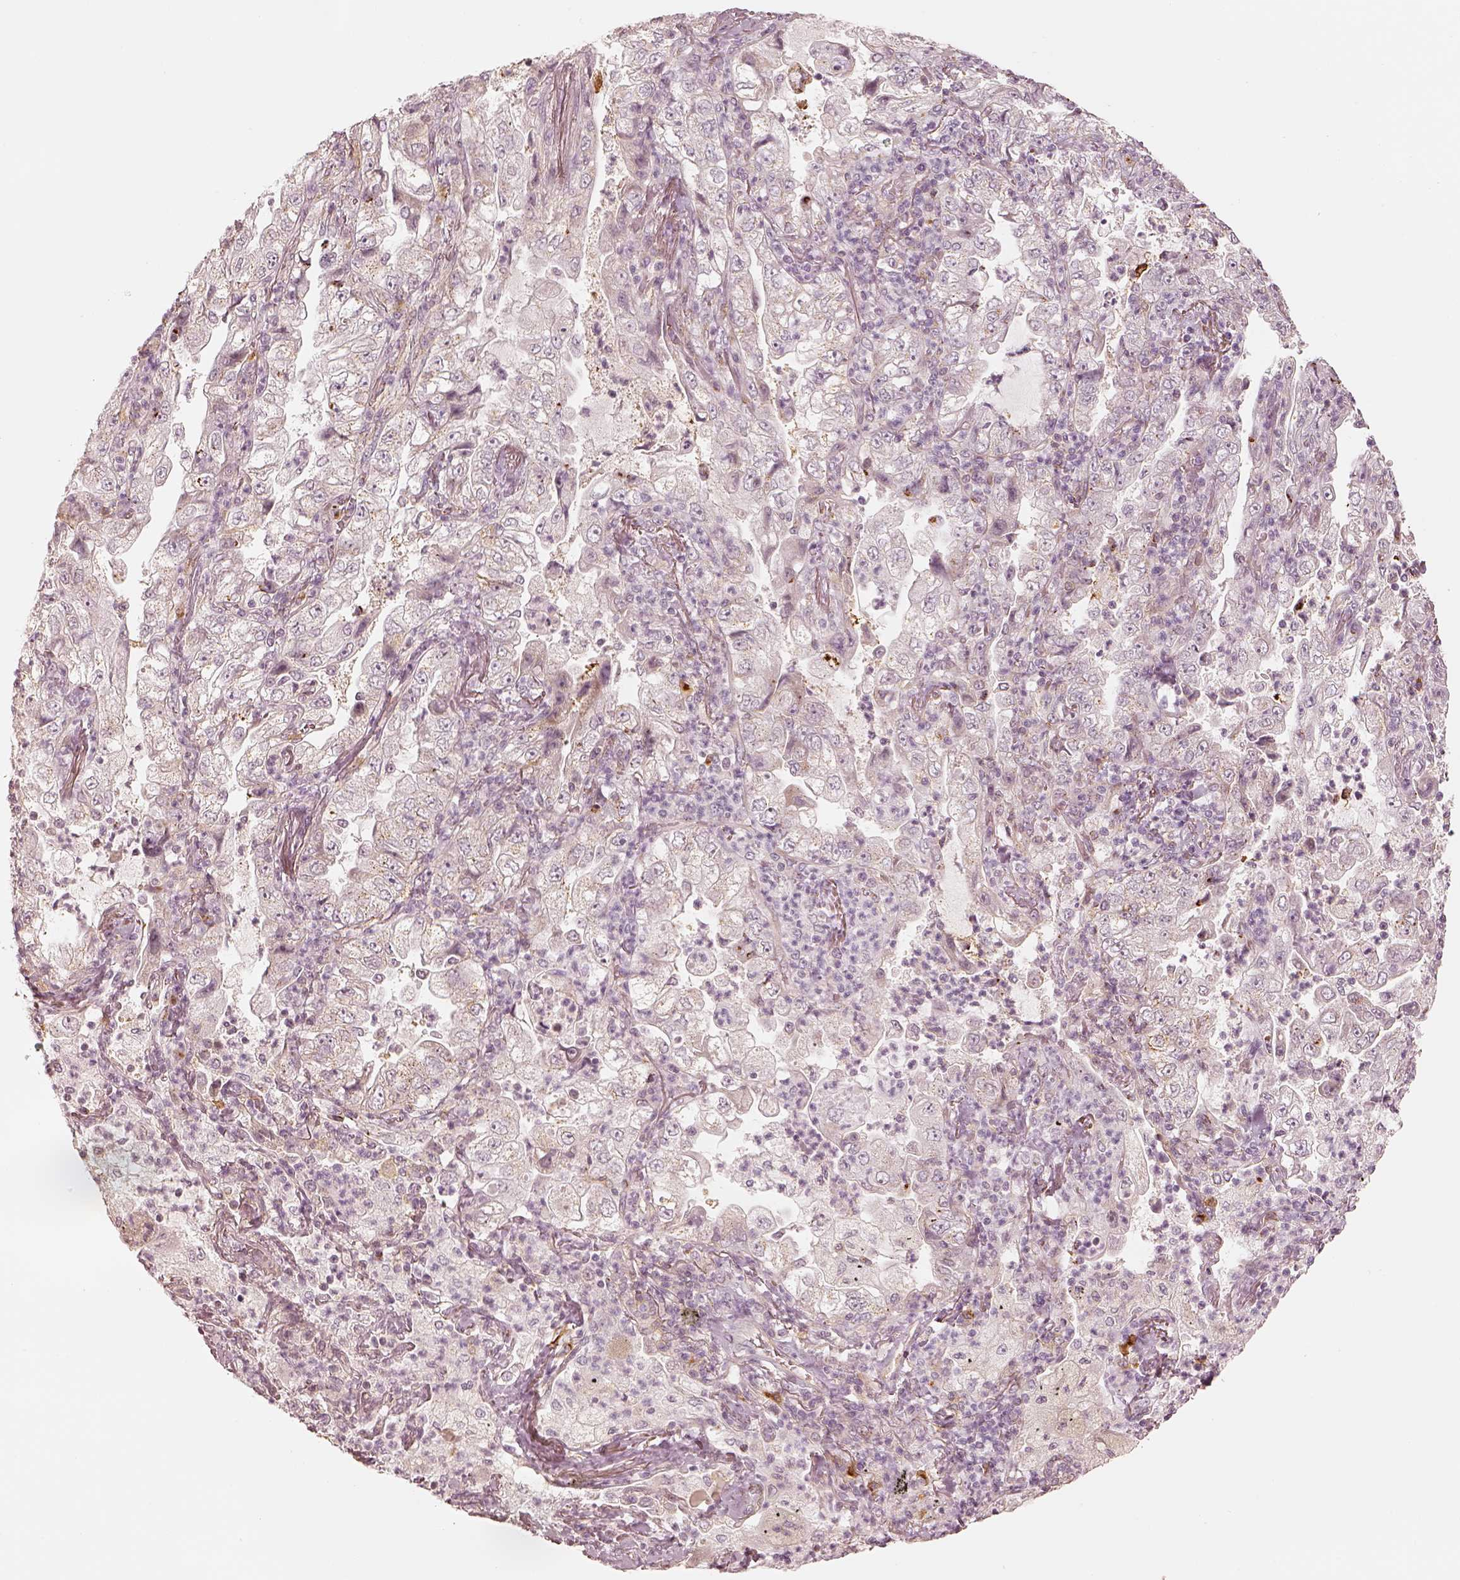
{"staining": {"intensity": "negative", "quantity": "none", "location": "none"}, "tissue": "lung cancer", "cell_type": "Tumor cells", "image_type": "cancer", "snomed": [{"axis": "morphology", "description": "Adenocarcinoma, NOS"}, {"axis": "topography", "description": "Lung"}], "caption": "Histopathology image shows no significant protein staining in tumor cells of lung cancer.", "gene": "GORASP2", "patient": {"sex": "female", "age": 73}}